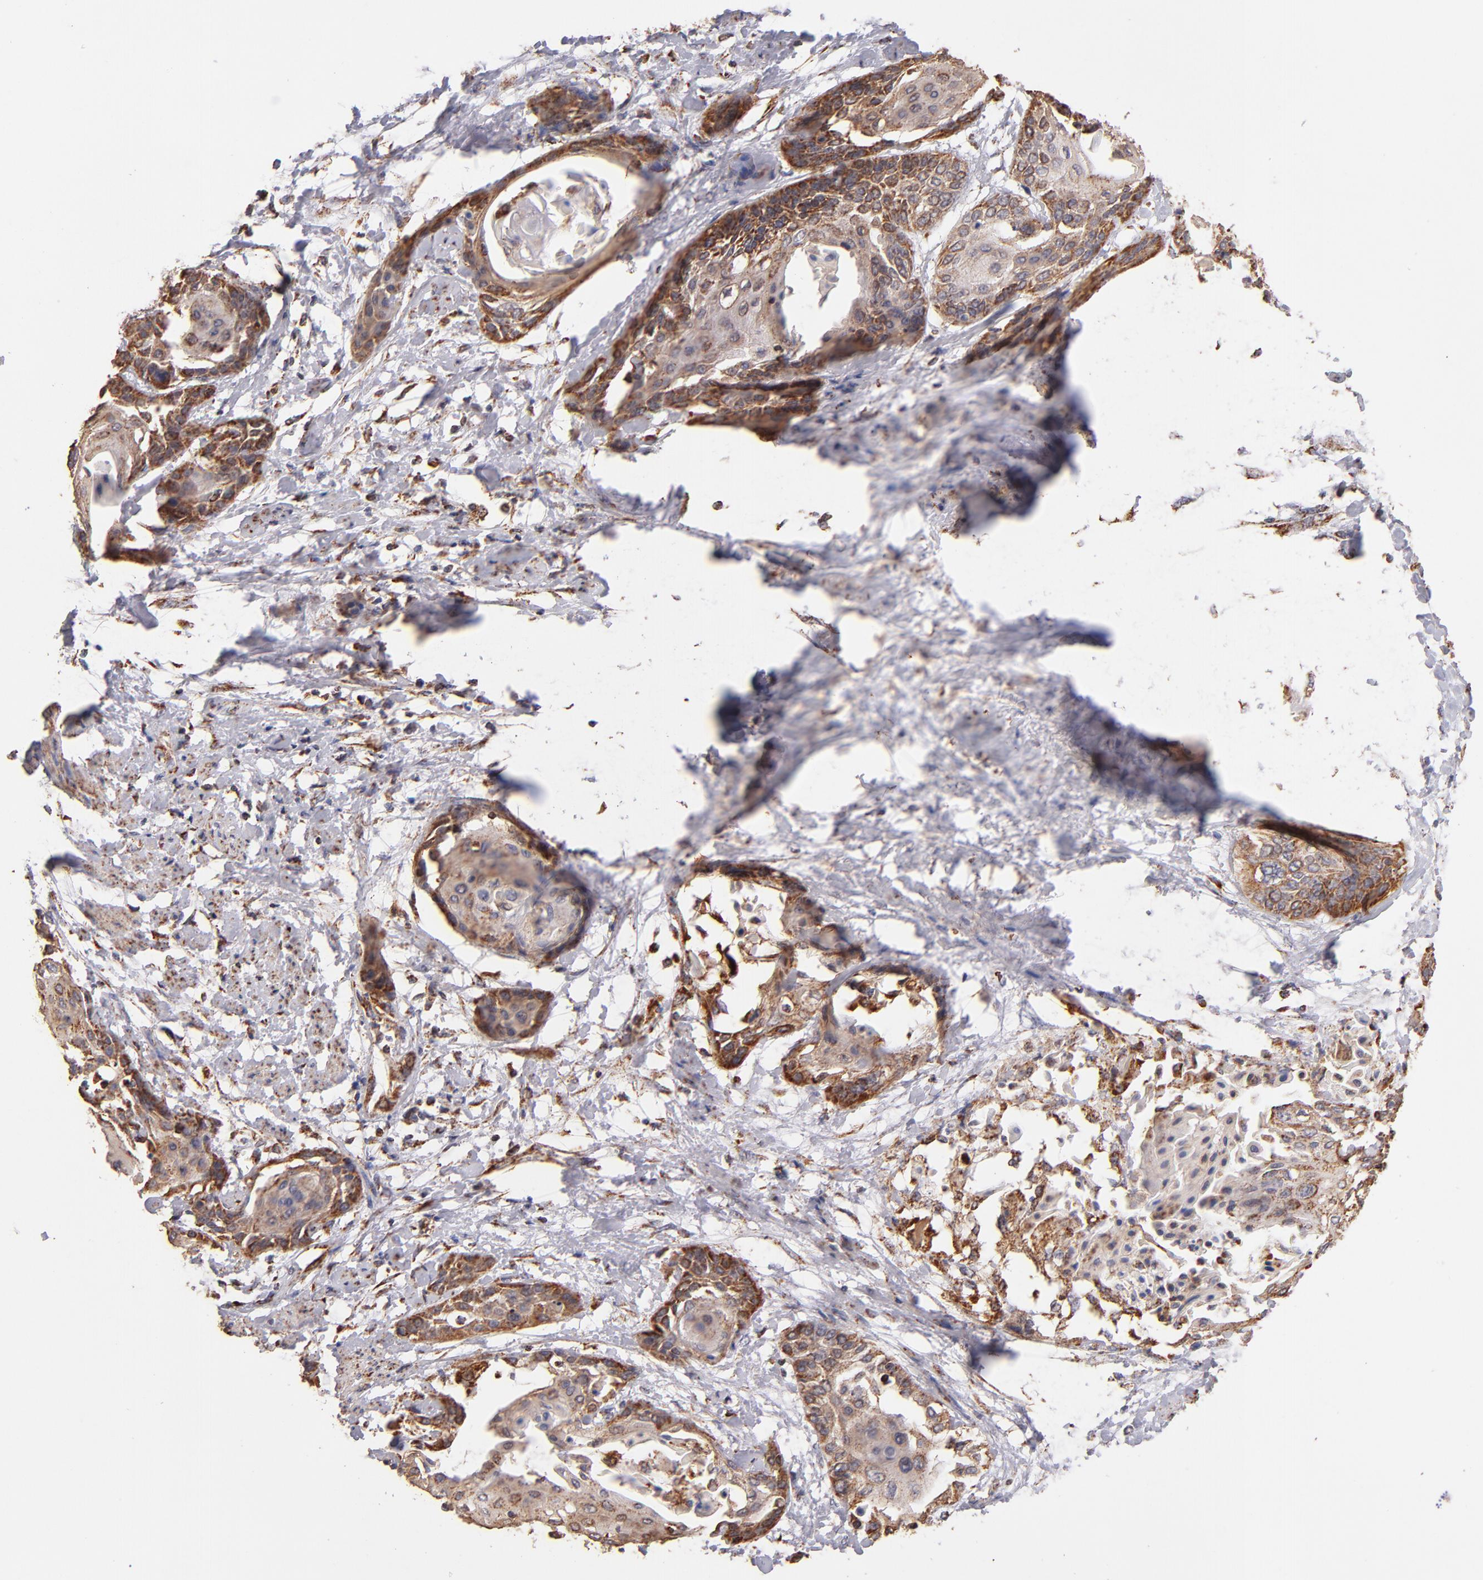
{"staining": {"intensity": "strong", "quantity": "<25%", "location": "cytoplasmic/membranous"}, "tissue": "cervical cancer", "cell_type": "Tumor cells", "image_type": "cancer", "snomed": [{"axis": "morphology", "description": "Squamous cell carcinoma, NOS"}, {"axis": "topography", "description": "Cervix"}], "caption": "DAB (3,3'-diaminobenzidine) immunohistochemical staining of human cervical cancer shows strong cytoplasmic/membranous protein positivity in approximately <25% of tumor cells.", "gene": "DLST", "patient": {"sex": "female", "age": 57}}